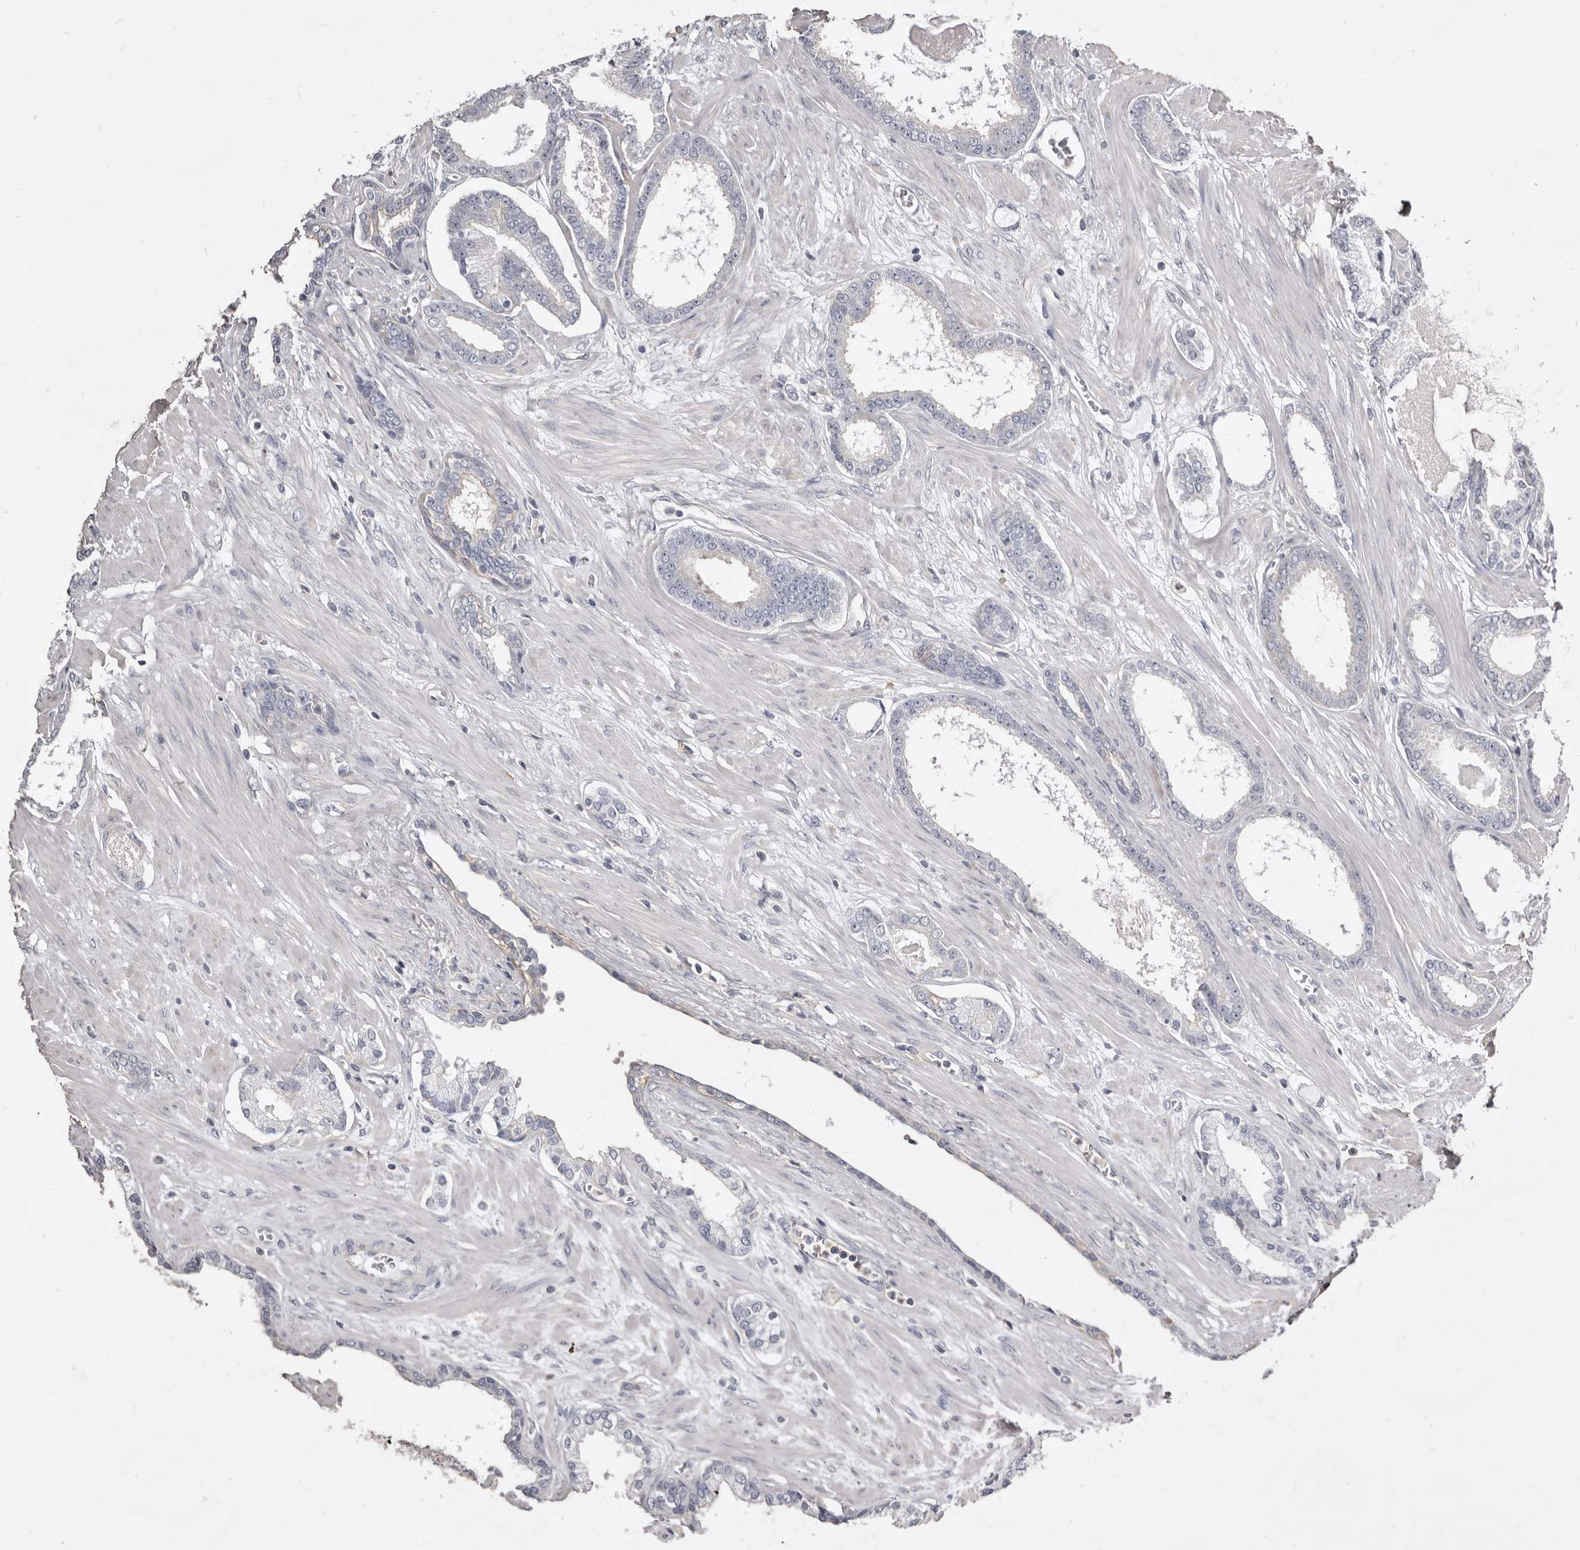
{"staining": {"intensity": "negative", "quantity": "none", "location": "none"}, "tissue": "prostate cancer", "cell_type": "Tumor cells", "image_type": "cancer", "snomed": [{"axis": "morphology", "description": "Adenocarcinoma, Low grade"}, {"axis": "topography", "description": "Prostate"}], "caption": "This is an immunohistochemistry (IHC) histopathology image of prostate cancer. There is no staining in tumor cells.", "gene": "LAD1", "patient": {"sex": "male", "age": 70}}